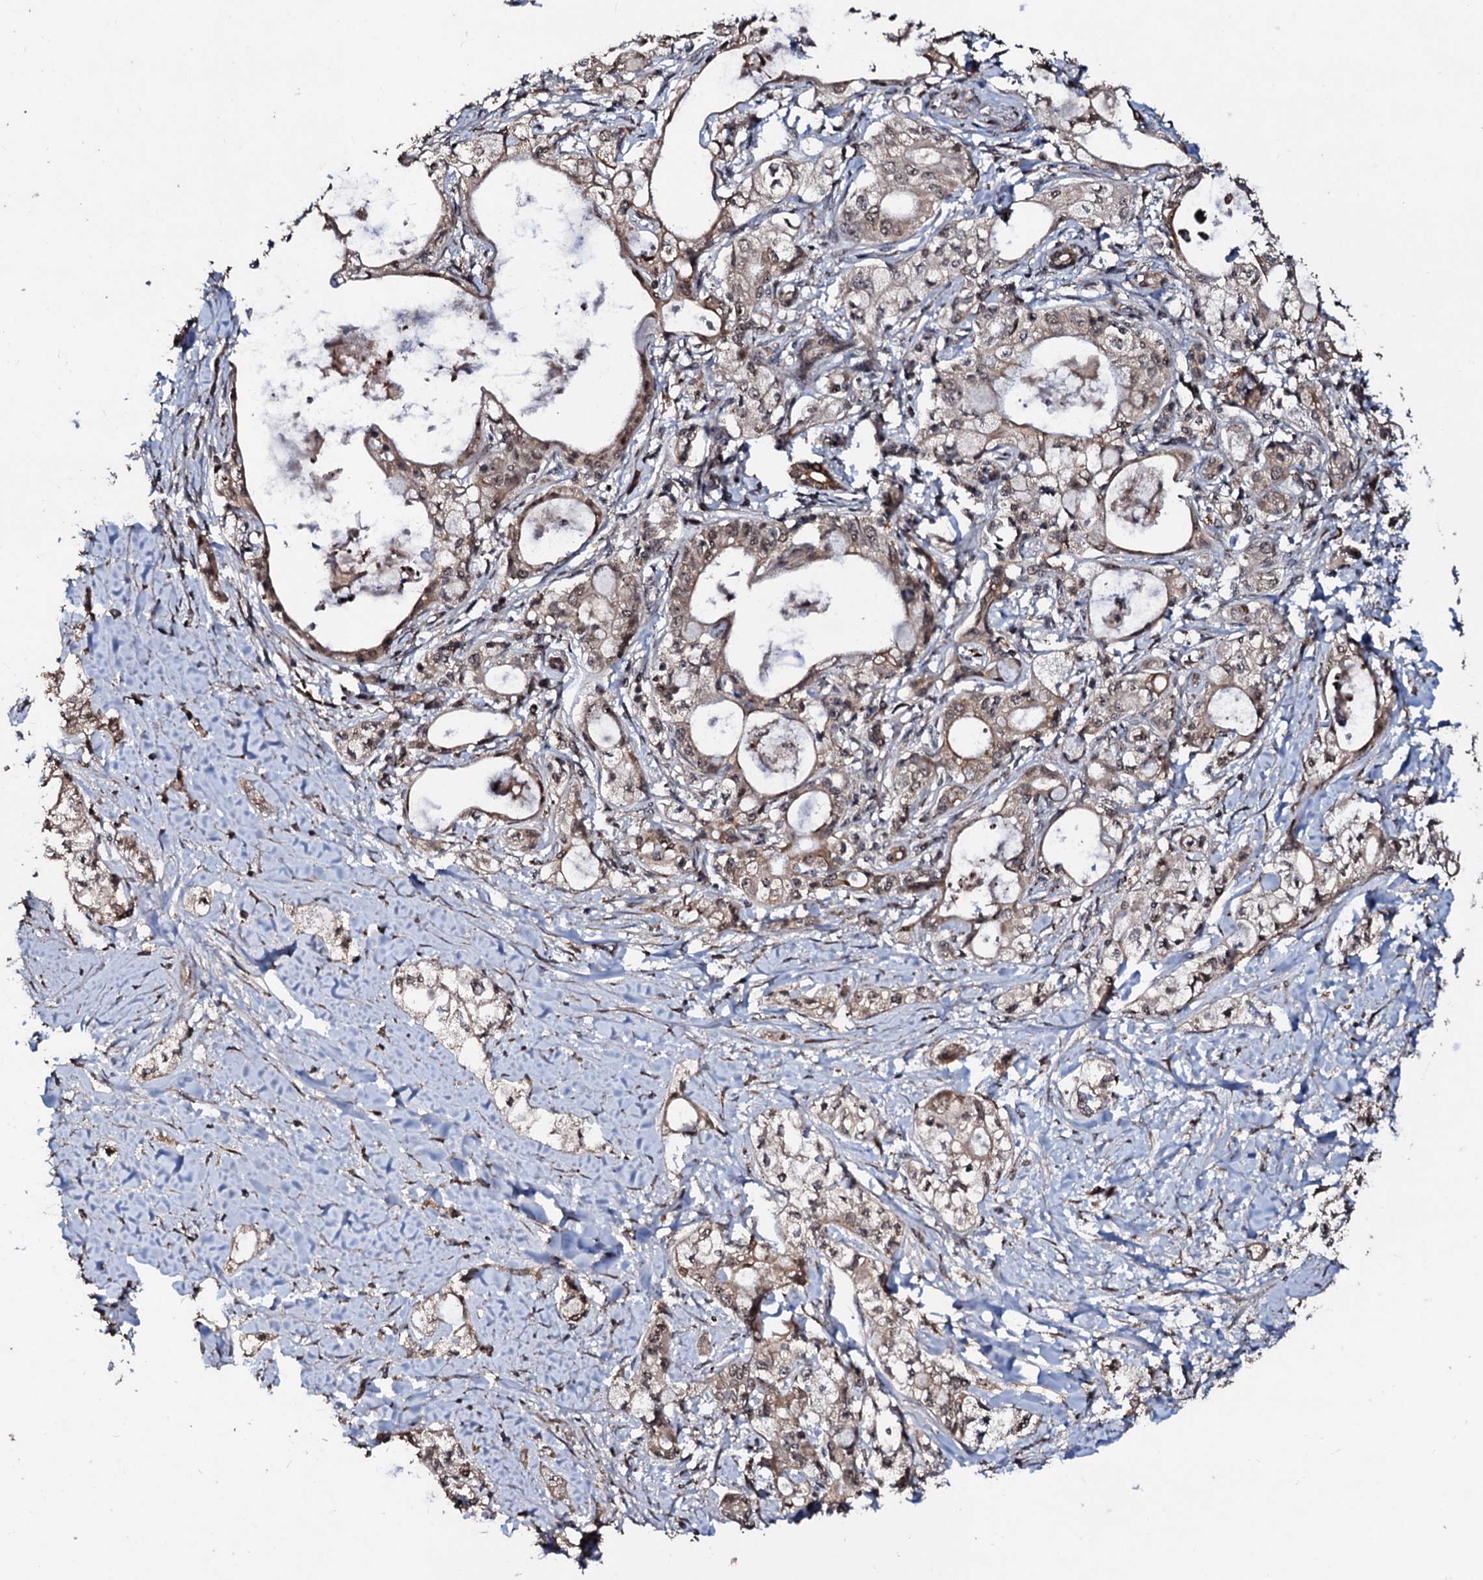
{"staining": {"intensity": "weak", "quantity": ">75%", "location": "cytoplasmic/membranous,nuclear"}, "tissue": "pancreatic cancer", "cell_type": "Tumor cells", "image_type": "cancer", "snomed": [{"axis": "morphology", "description": "Adenocarcinoma, NOS"}, {"axis": "topography", "description": "Pancreas"}], "caption": "The photomicrograph reveals a brown stain indicating the presence of a protein in the cytoplasmic/membranous and nuclear of tumor cells in pancreatic cancer.", "gene": "SUPT7L", "patient": {"sex": "male", "age": 70}}